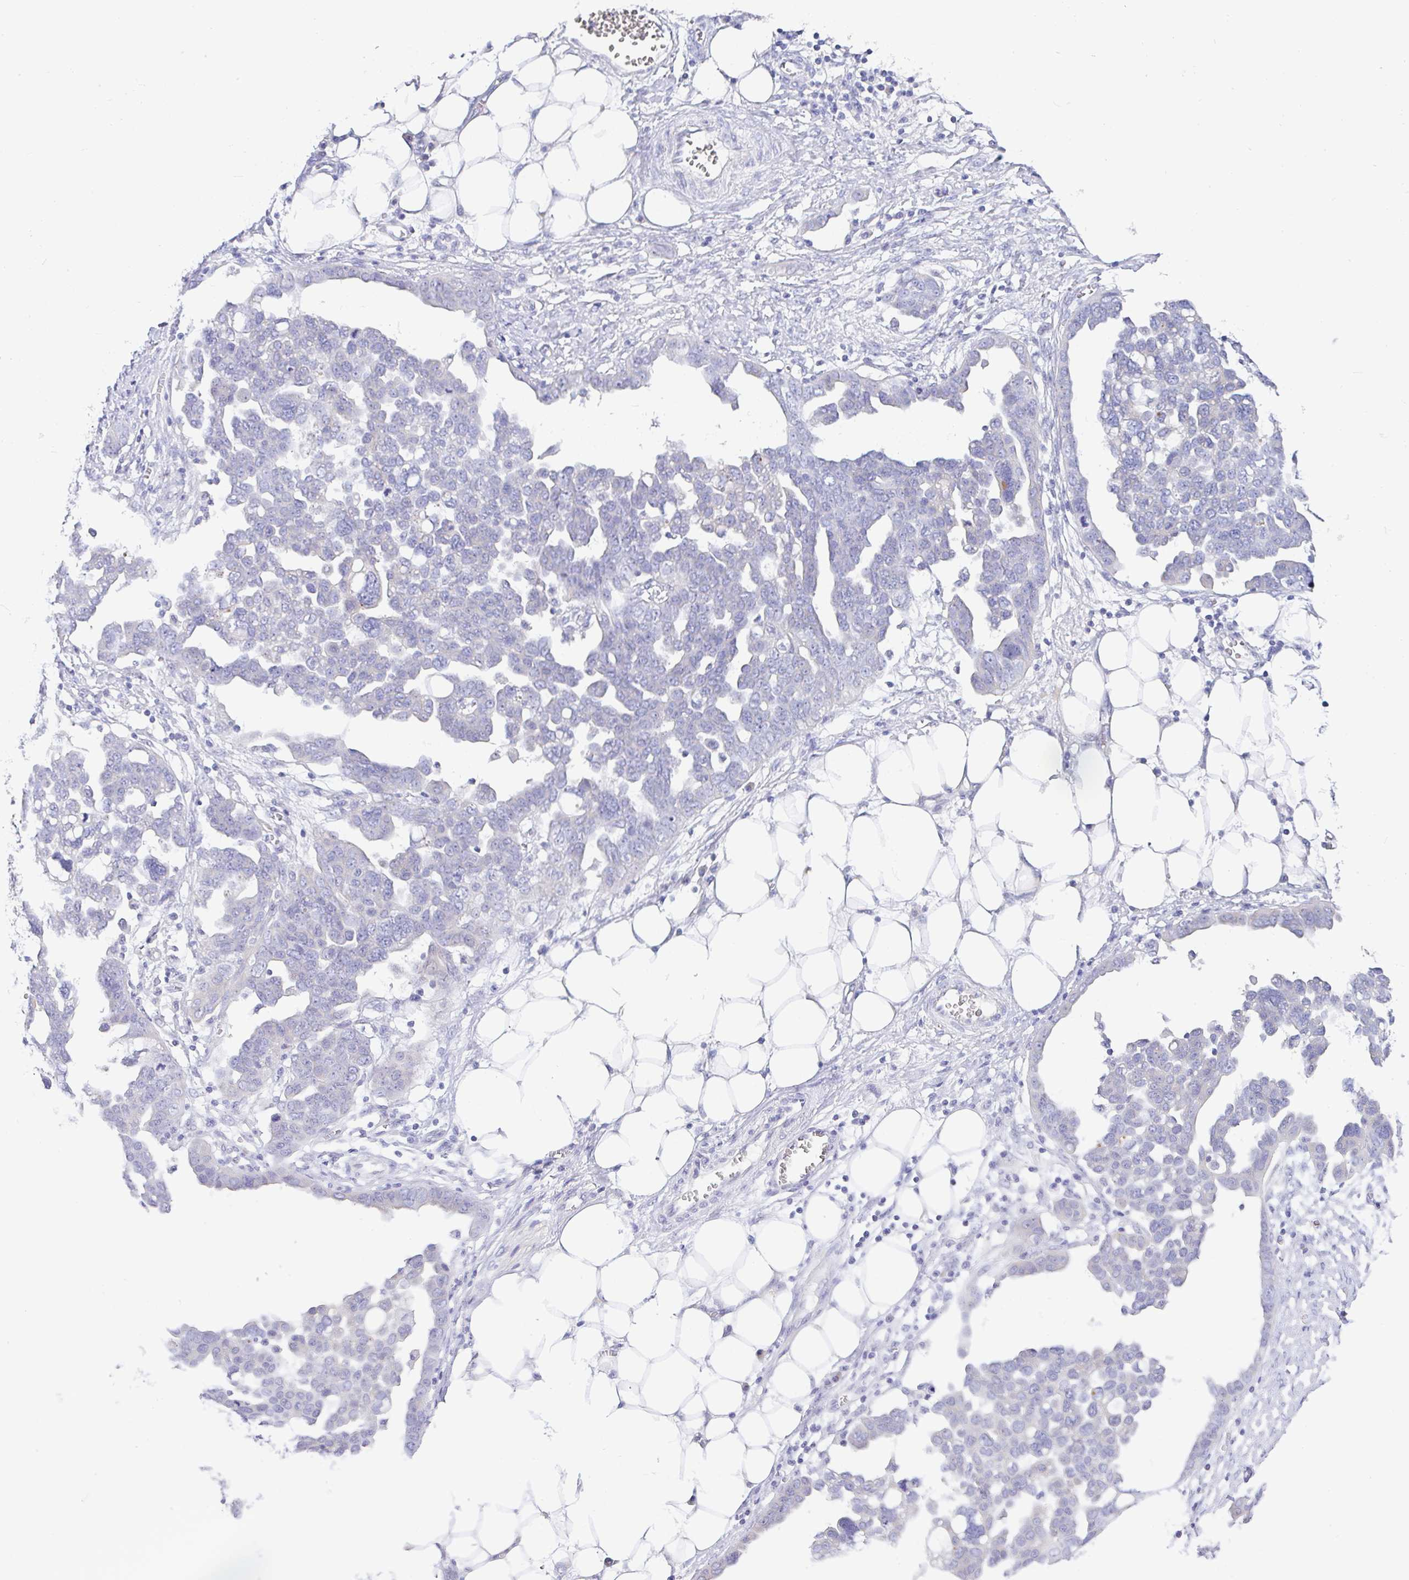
{"staining": {"intensity": "negative", "quantity": "none", "location": "none"}, "tissue": "ovarian cancer", "cell_type": "Tumor cells", "image_type": "cancer", "snomed": [{"axis": "morphology", "description": "Cystadenocarcinoma, serous, NOS"}, {"axis": "topography", "description": "Ovary"}], "caption": "Immunohistochemistry micrograph of ovarian cancer (serous cystadenocarcinoma) stained for a protein (brown), which demonstrates no positivity in tumor cells.", "gene": "SERPINE3", "patient": {"sex": "female", "age": 59}}